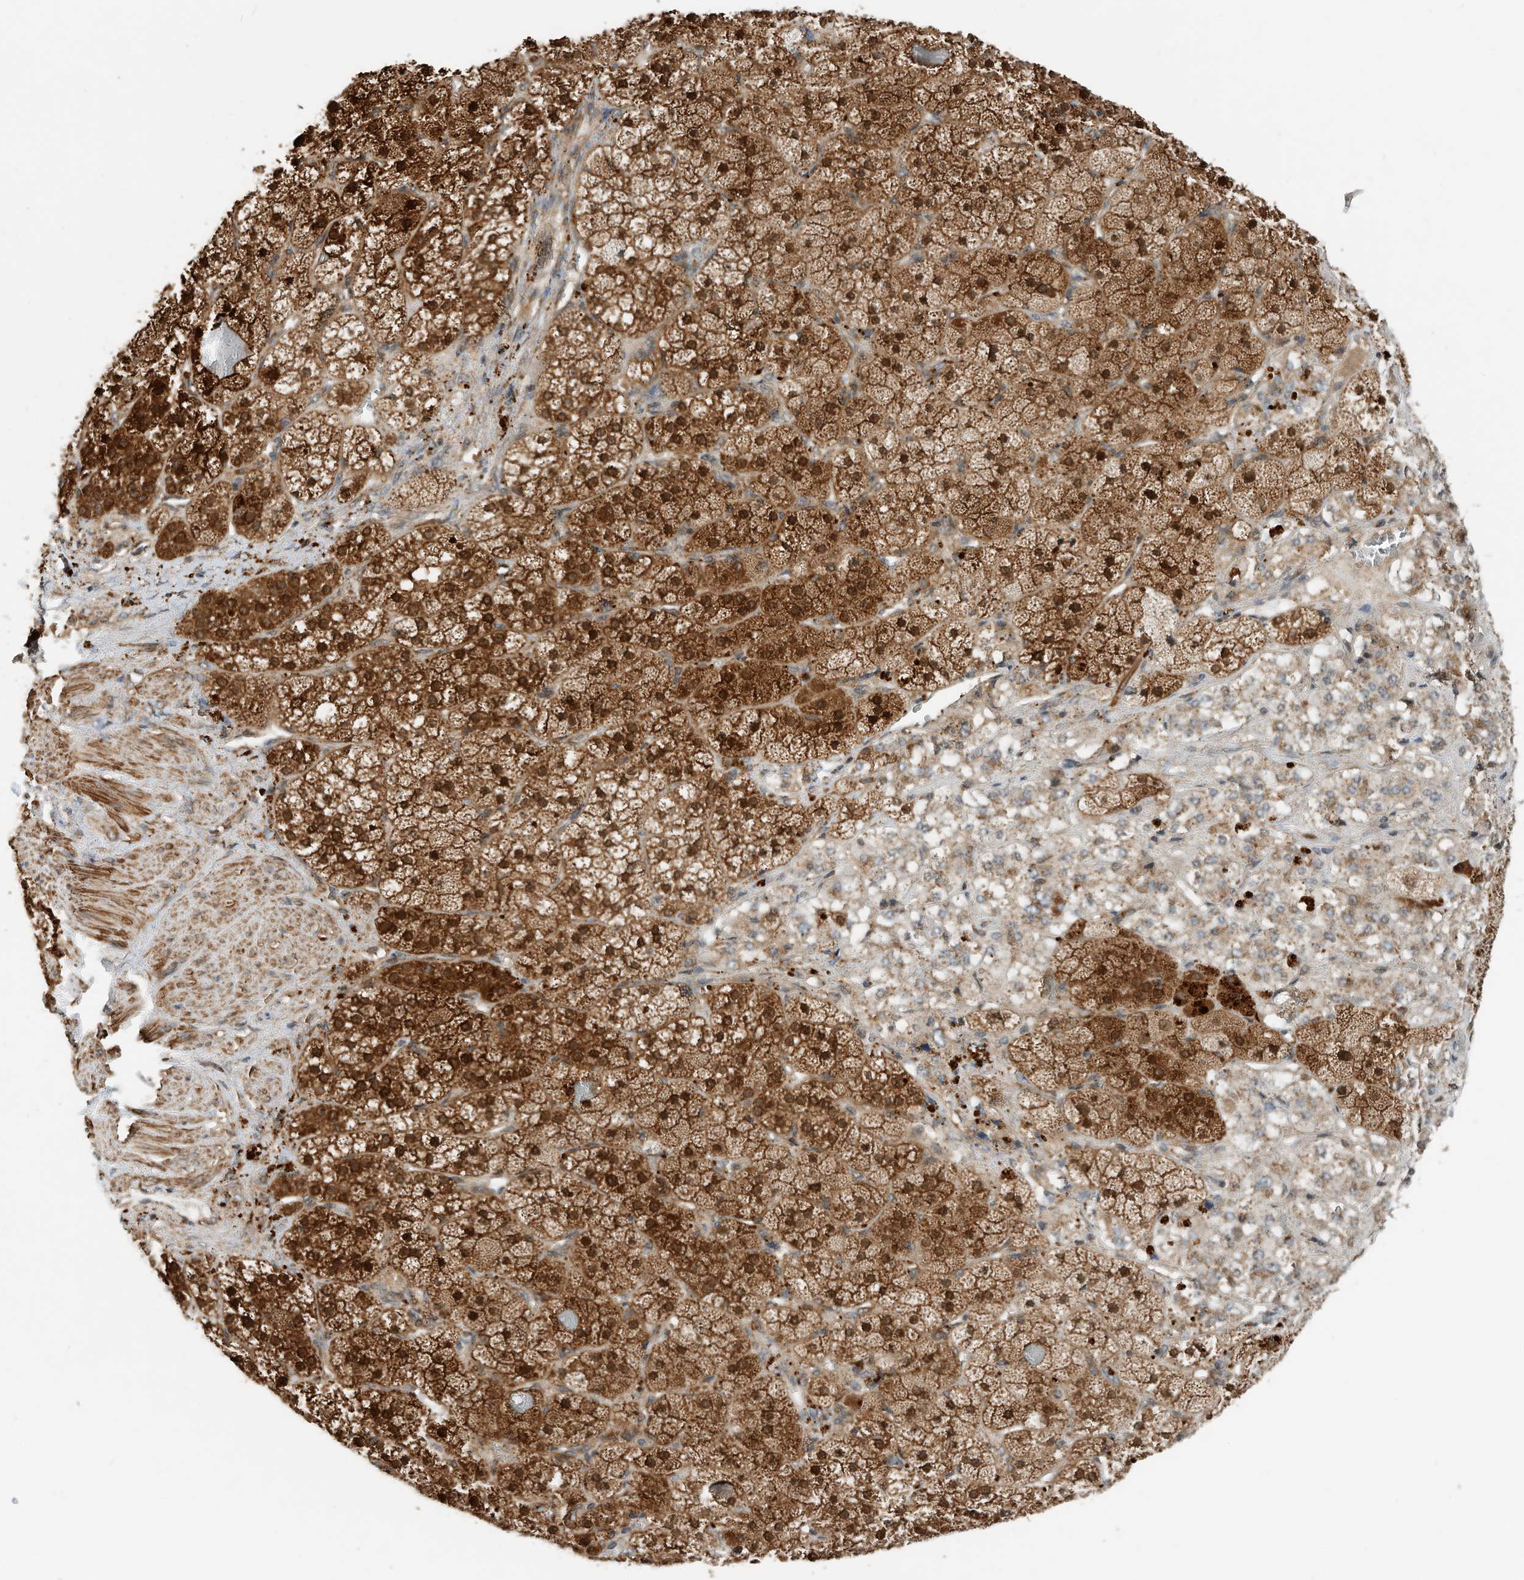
{"staining": {"intensity": "strong", "quantity": ">75%", "location": "cytoplasmic/membranous,nuclear"}, "tissue": "adrenal gland", "cell_type": "Glandular cells", "image_type": "normal", "snomed": [{"axis": "morphology", "description": "Normal tissue, NOS"}, {"axis": "topography", "description": "Adrenal gland"}], "caption": "Immunohistochemical staining of unremarkable adrenal gland reveals high levels of strong cytoplasmic/membranous,nuclear positivity in approximately >75% of glandular cells.", "gene": "CPAMD8", "patient": {"sex": "male", "age": 57}}